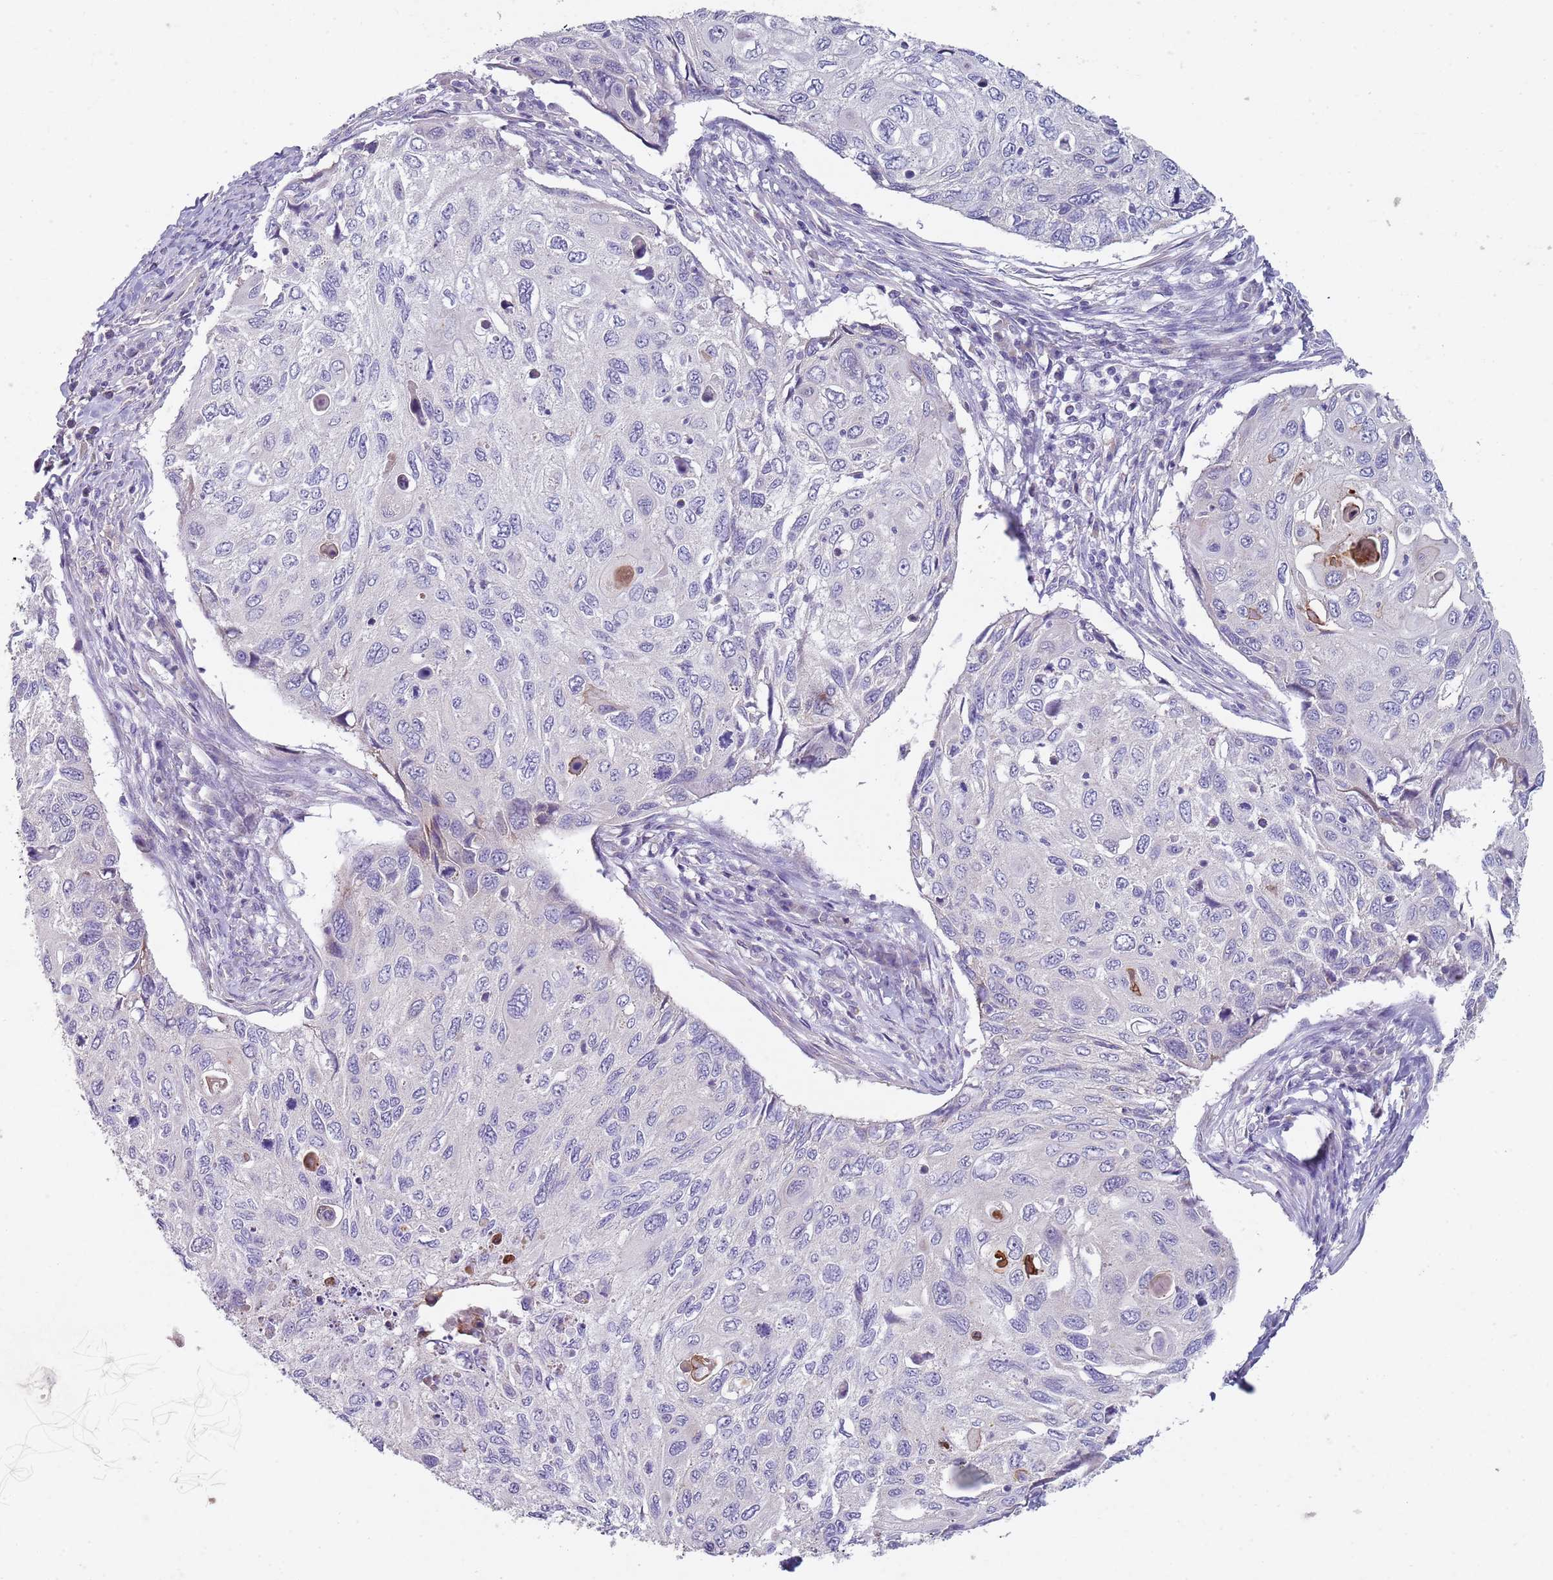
{"staining": {"intensity": "negative", "quantity": "none", "location": "none"}, "tissue": "cervical cancer", "cell_type": "Tumor cells", "image_type": "cancer", "snomed": [{"axis": "morphology", "description": "Squamous cell carcinoma, NOS"}, {"axis": "topography", "description": "Cervix"}], "caption": "Tumor cells are negative for protein expression in human cervical squamous cell carcinoma. (Immunohistochemistry (ihc), brightfield microscopy, high magnification).", "gene": "ZNF583", "patient": {"sex": "female", "age": 70}}